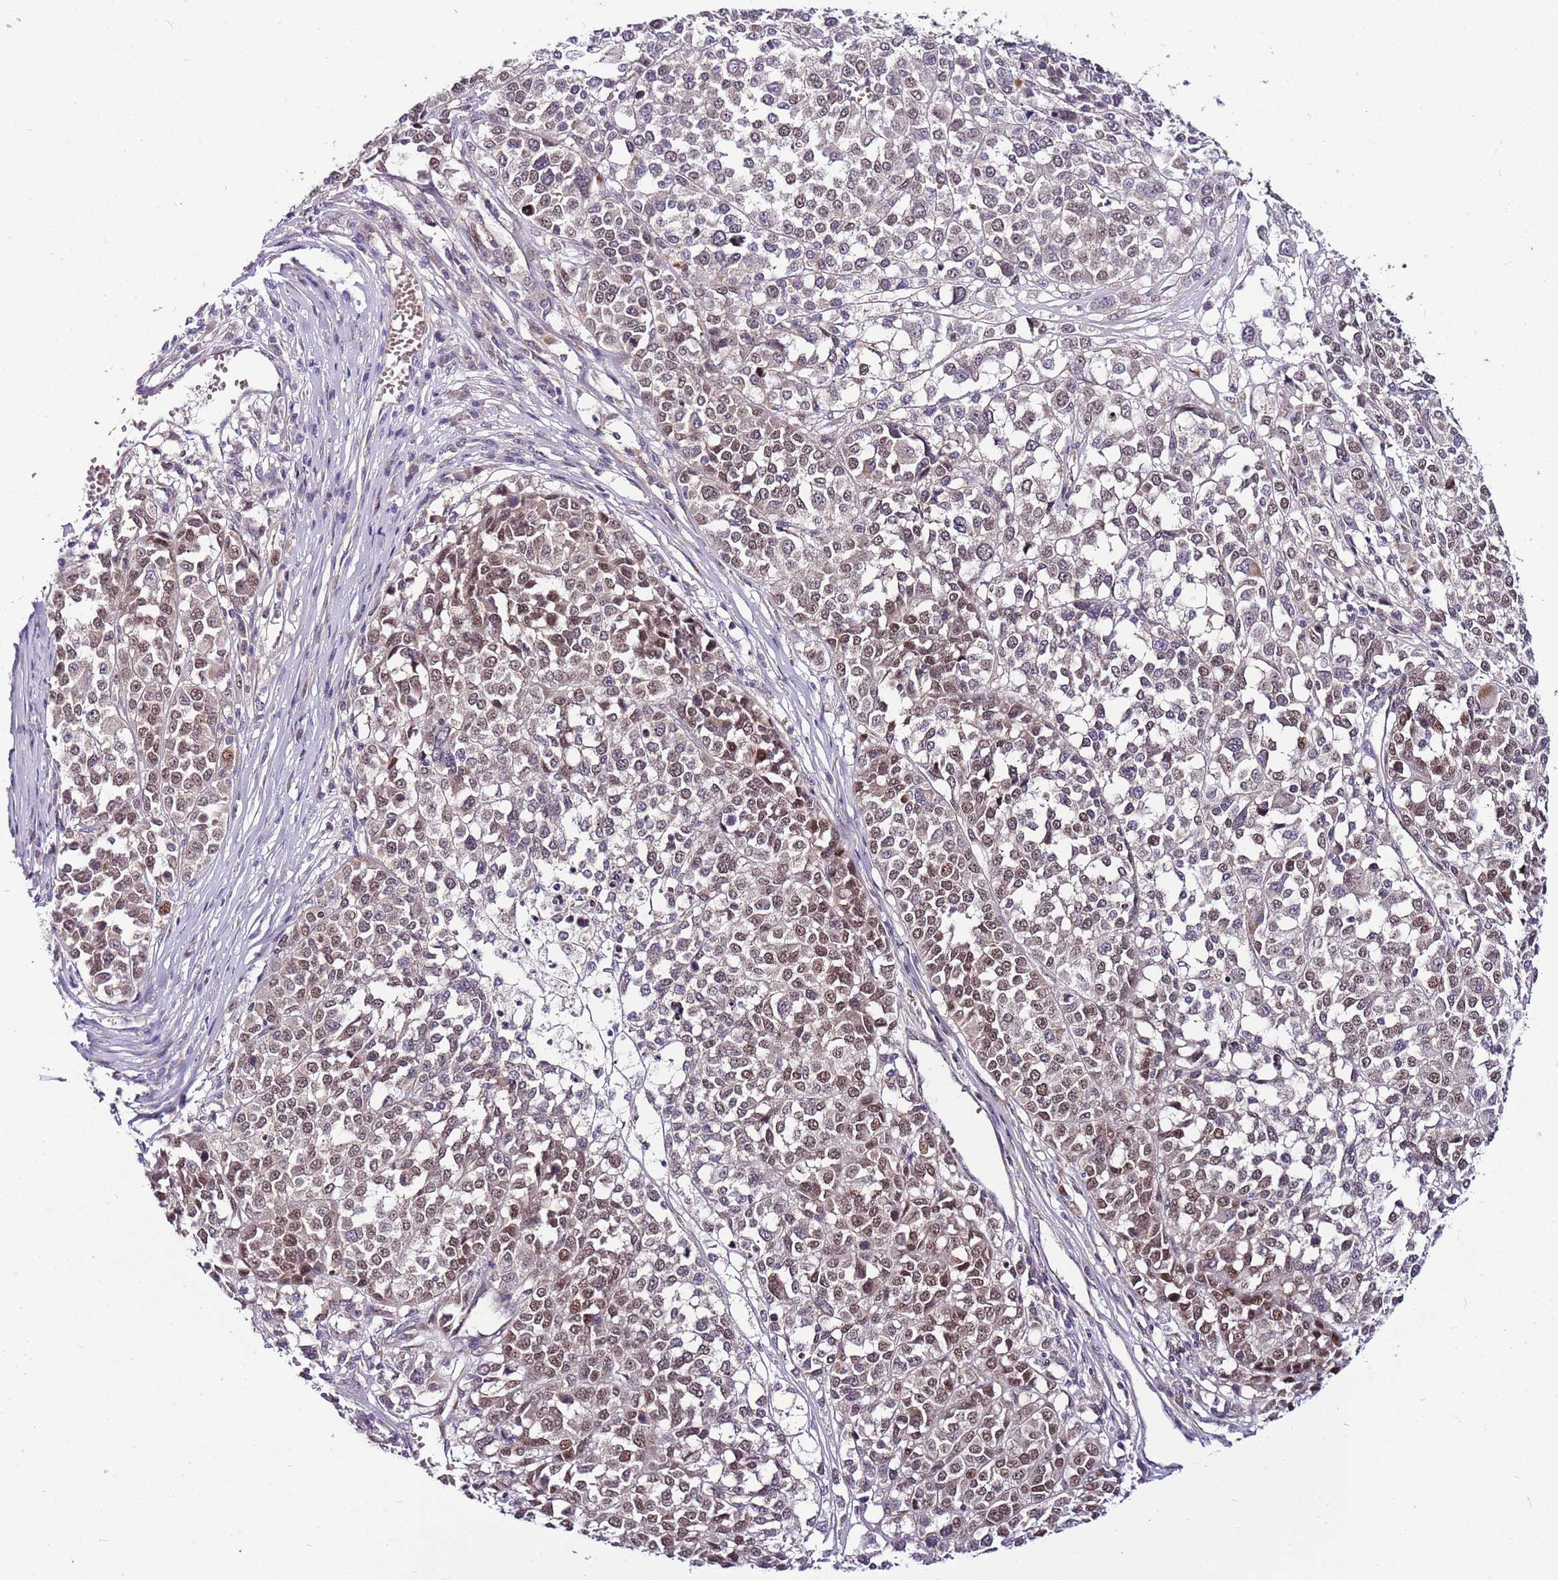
{"staining": {"intensity": "moderate", "quantity": "25%-75%", "location": "nuclear"}, "tissue": "melanoma", "cell_type": "Tumor cells", "image_type": "cancer", "snomed": [{"axis": "morphology", "description": "Malignant melanoma, Metastatic site"}, {"axis": "topography", "description": "Lymph node"}], "caption": "This image displays malignant melanoma (metastatic site) stained with immunohistochemistry (IHC) to label a protein in brown. The nuclear of tumor cells show moderate positivity for the protein. Nuclei are counter-stained blue.", "gene": "POLE3", "patient": {"sex": "male", "age": 44}}